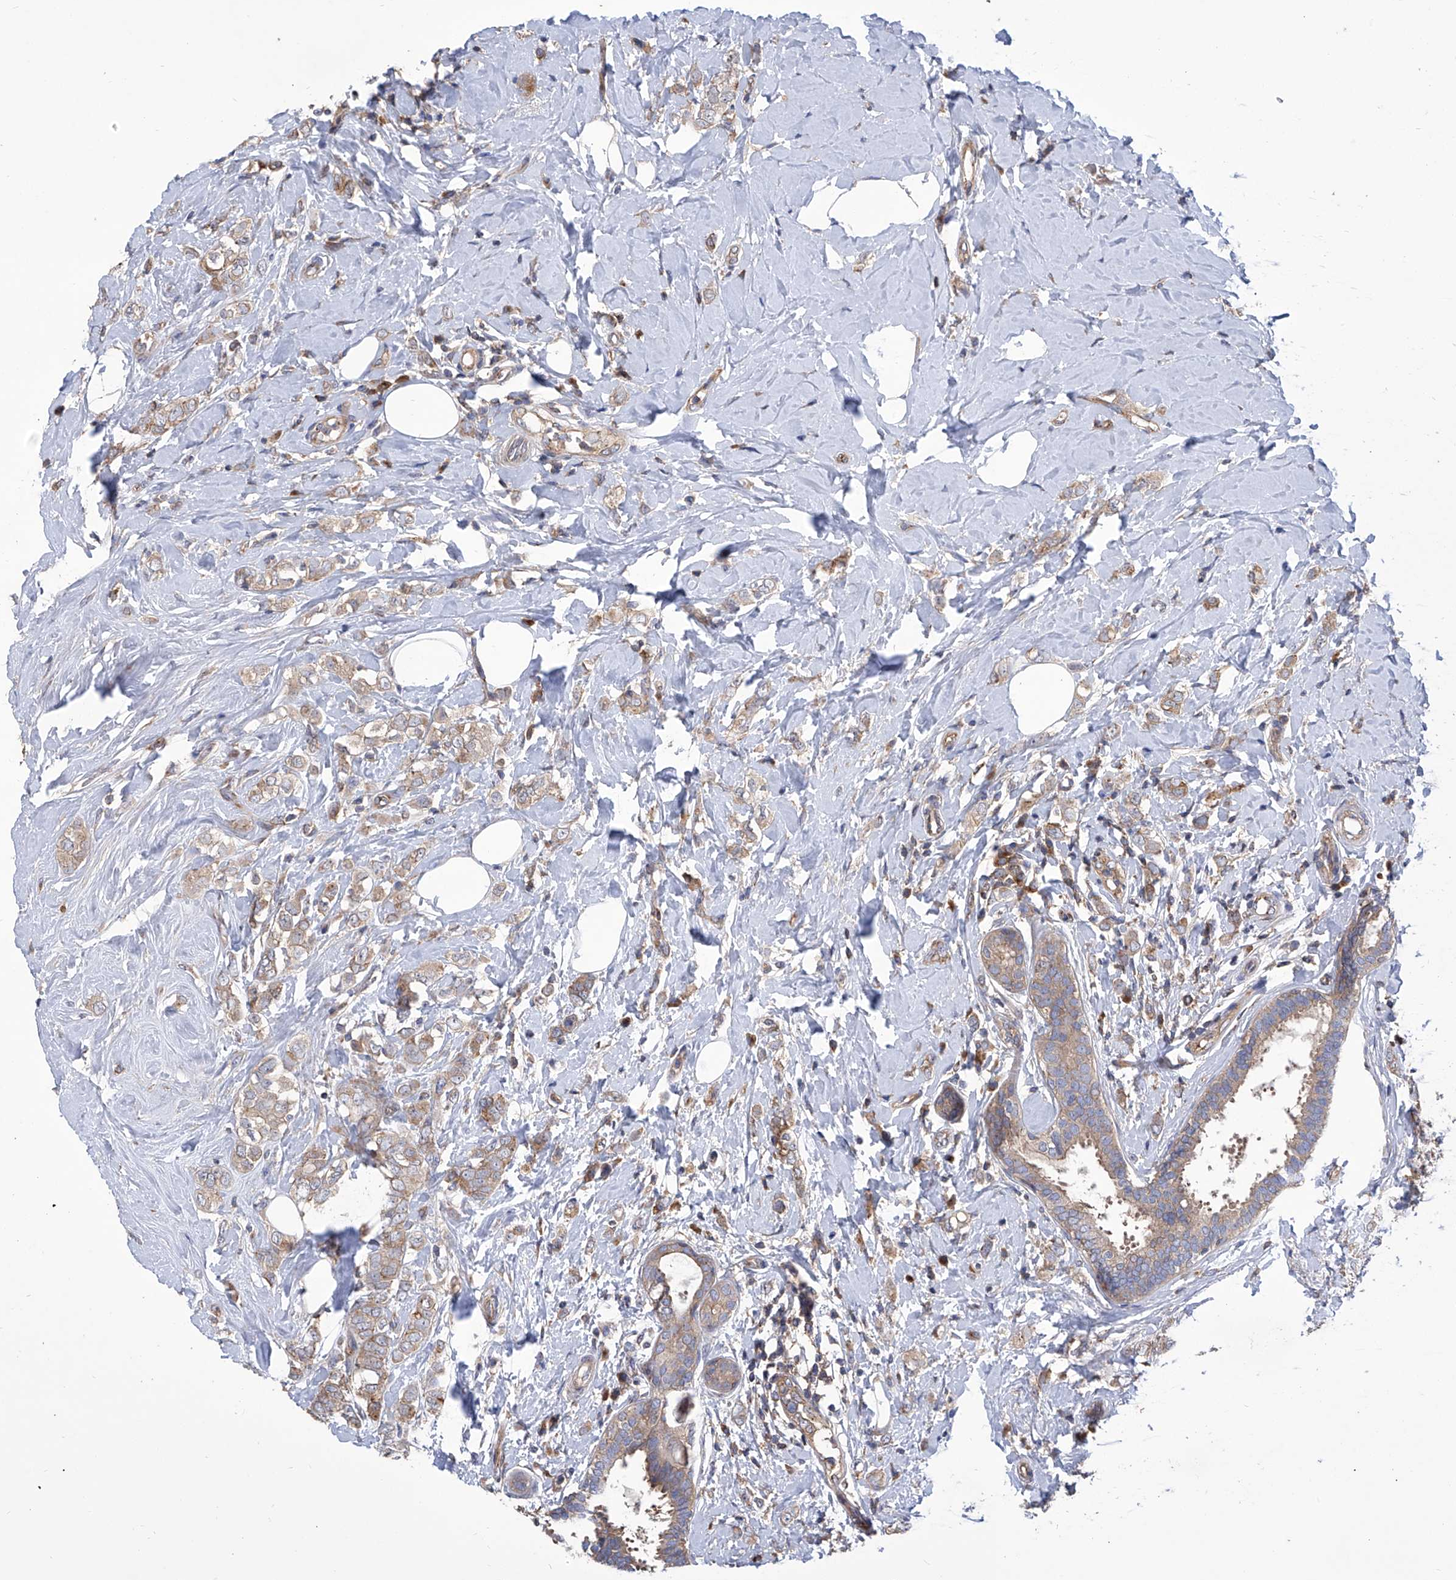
{"staining": {"intensity": "weak", "quantity": ">75%", "location": "cytoplasmic/membranous"}, "tissue": "breast cancer", "cell_type": "Tumor cells", "image_type": "cancer", "snomed": [{"axis": "morphology", "description": "Lobular carcinoma"}, {"axis": "topography", "description": "Breast"}], "caption": "Breast cancer (lobular carcinoma) stained for a protein (brown) demonstrates weak cytoplasmic/membranous positive positivity in about >75% of tumor cells.", "gene": "TJAP1", "patient": {"sex": "female", "age": 47}}